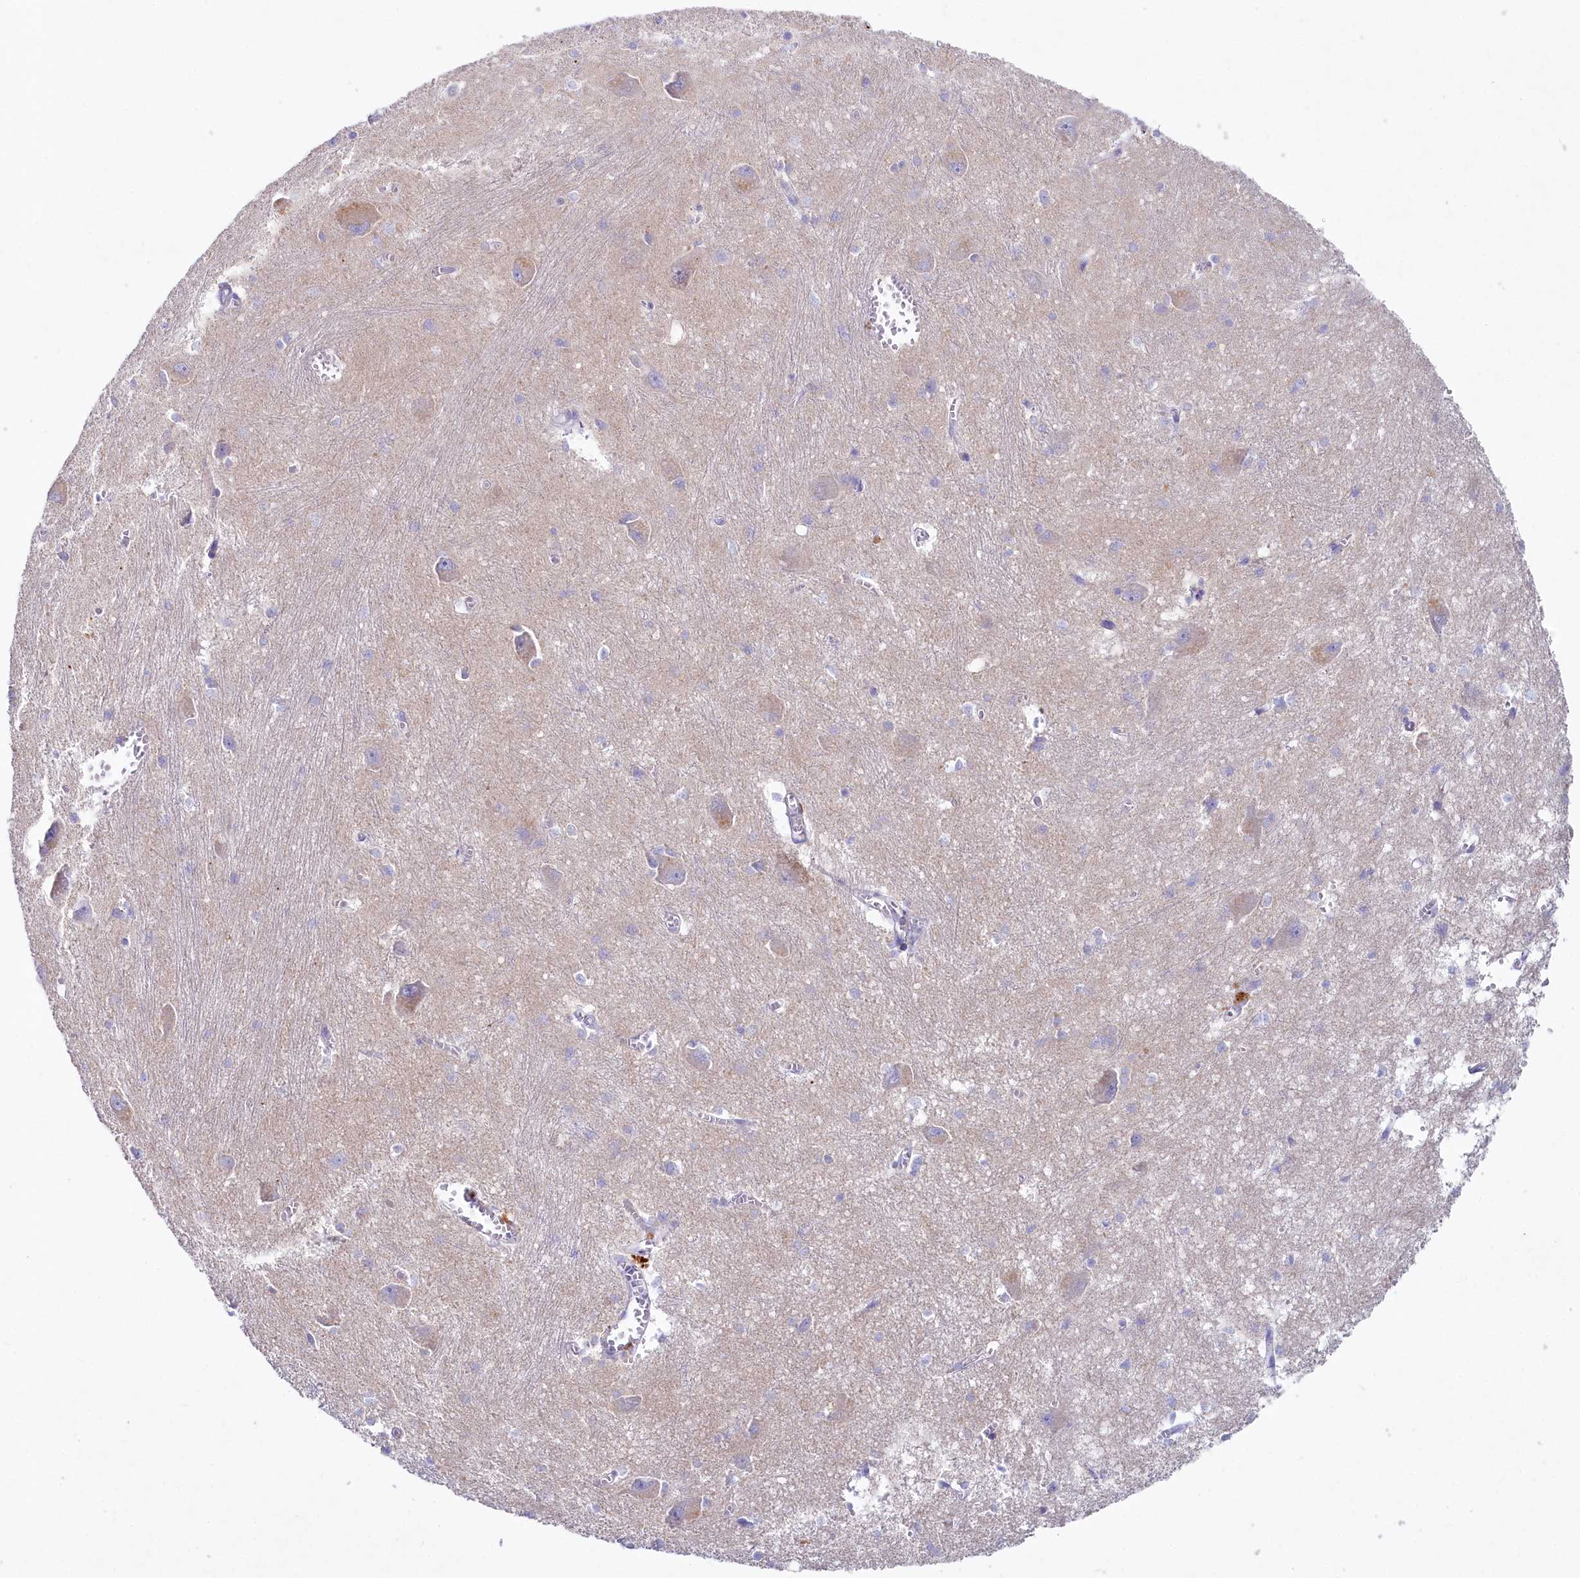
{"staining": {"intensity": "negative", "quantity": "none", "location": "none"}, "tissue": "caudate", "cell_type": "Glial cells", "image_type": "normal", "snomed": [{"axis": "morphology", "description": "Normal tissue, NOS"}, {"axis": "topography", "description": "Lateral ventricle wall"}], "caption": "A high-resolution histopathology image shows immunohistochemistry (IHC) staining of benign caudate, which demonstrates no significant staining in glial cells. The staining was performed using DAB to visualize the protein expression in brown, while the nuclei were stained in blue with hematoxylin (Magnification: 20x).", "gene": "VPS26B", "patient": {"sex": "male", "age": 37}}